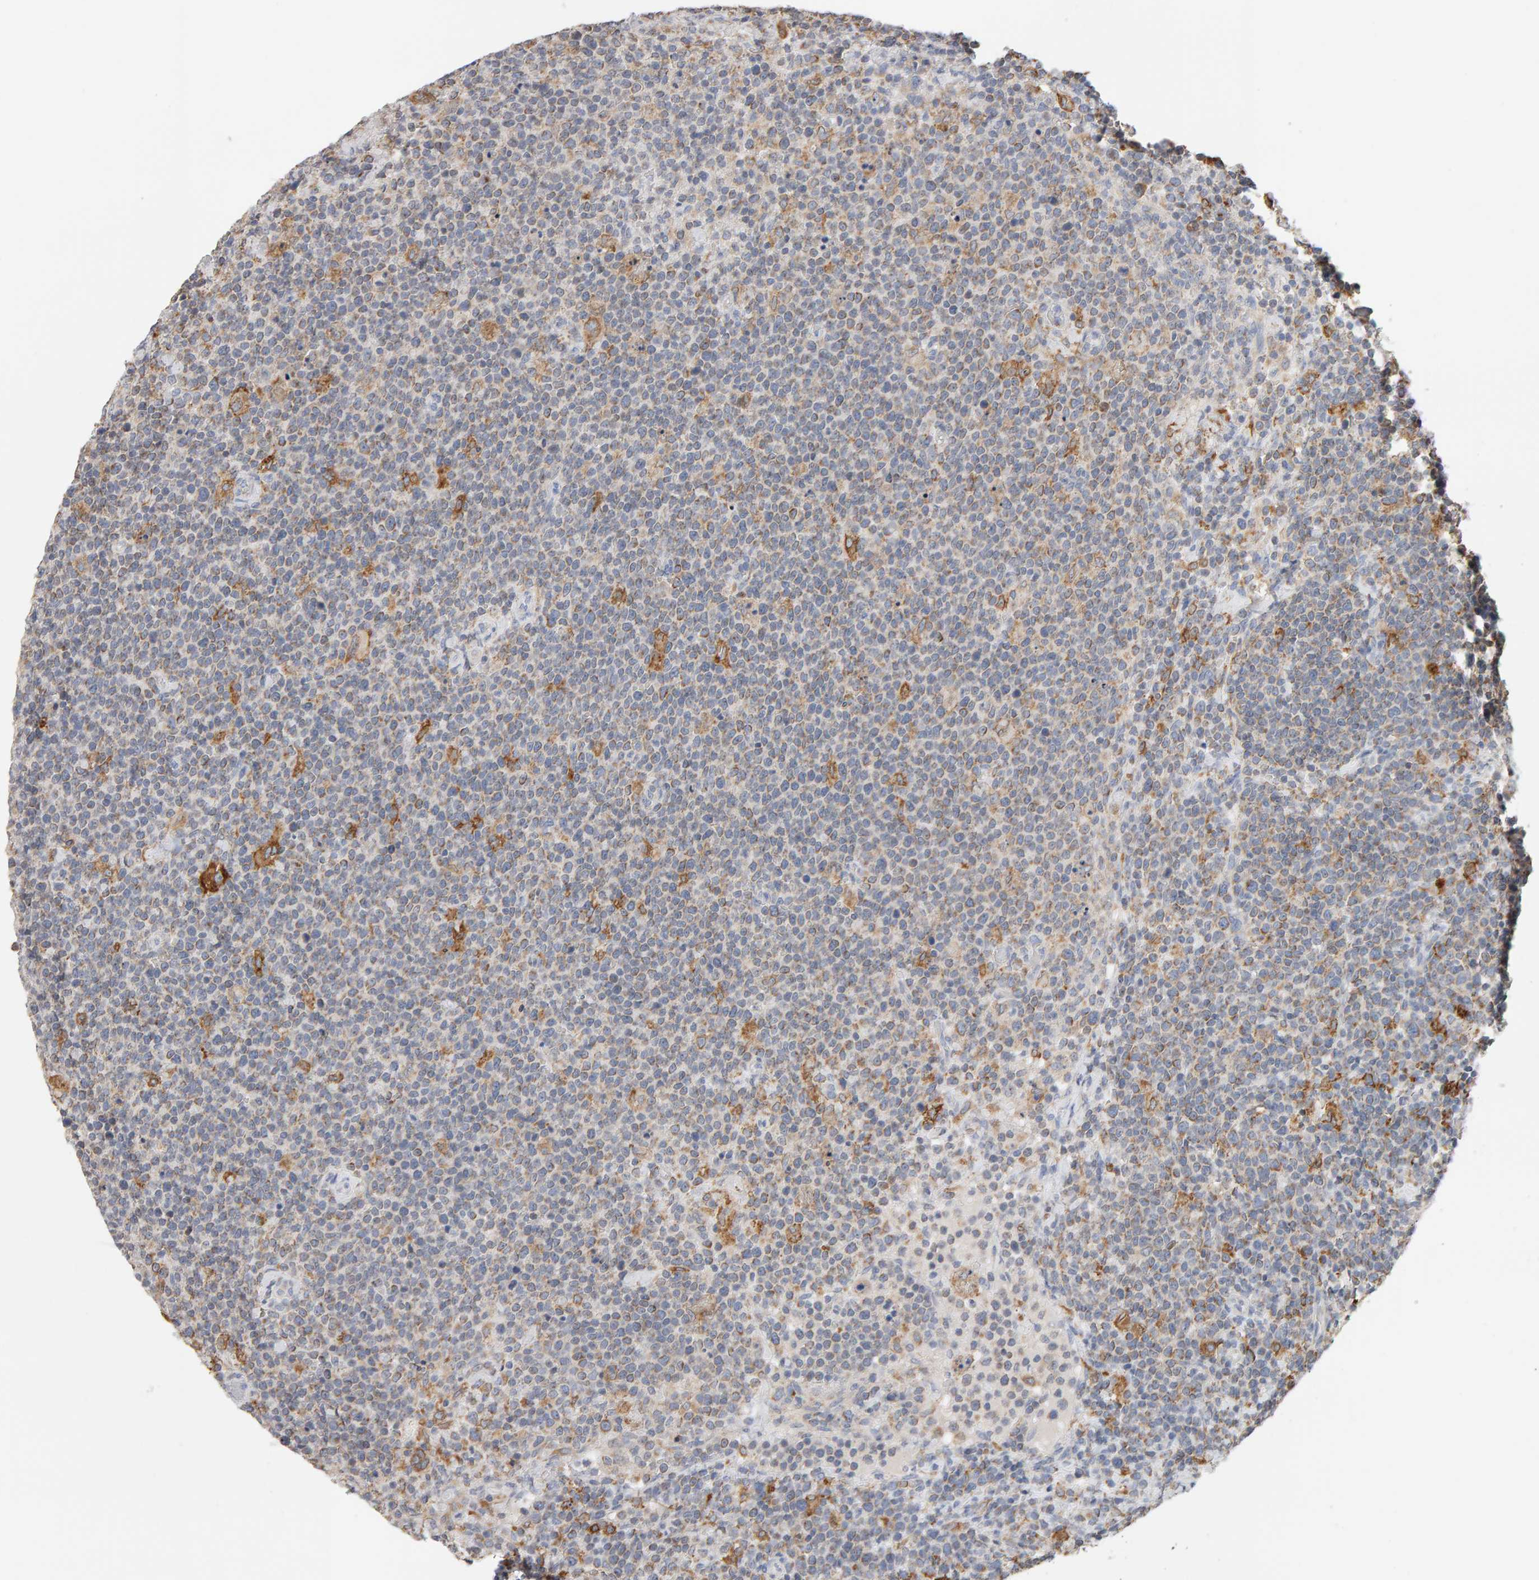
{"staining": {"intensity": "weak", "quantity": ">75%", "location": "cytoplasmic/membranous"}, "tissue": "lymphoma", "cell_type": "Tumor cells", "image_type": "cancer", "snomed": [{"axis": "morphology", "description": "Malignant lymphoma, non-Hodgkin's type, High grade"}, {"axis": "topography", "description": "Lymph node"}], "caption": "Immunohistochemistry histopathology image of human lymphoma stained for a protein (brown), which exhibits low levels of weak cytoplasmic/membranous staining in approximately >75% of tumor cells.", "gene": "SGPL1", "patient": {"sex": "male", "age": 61}}